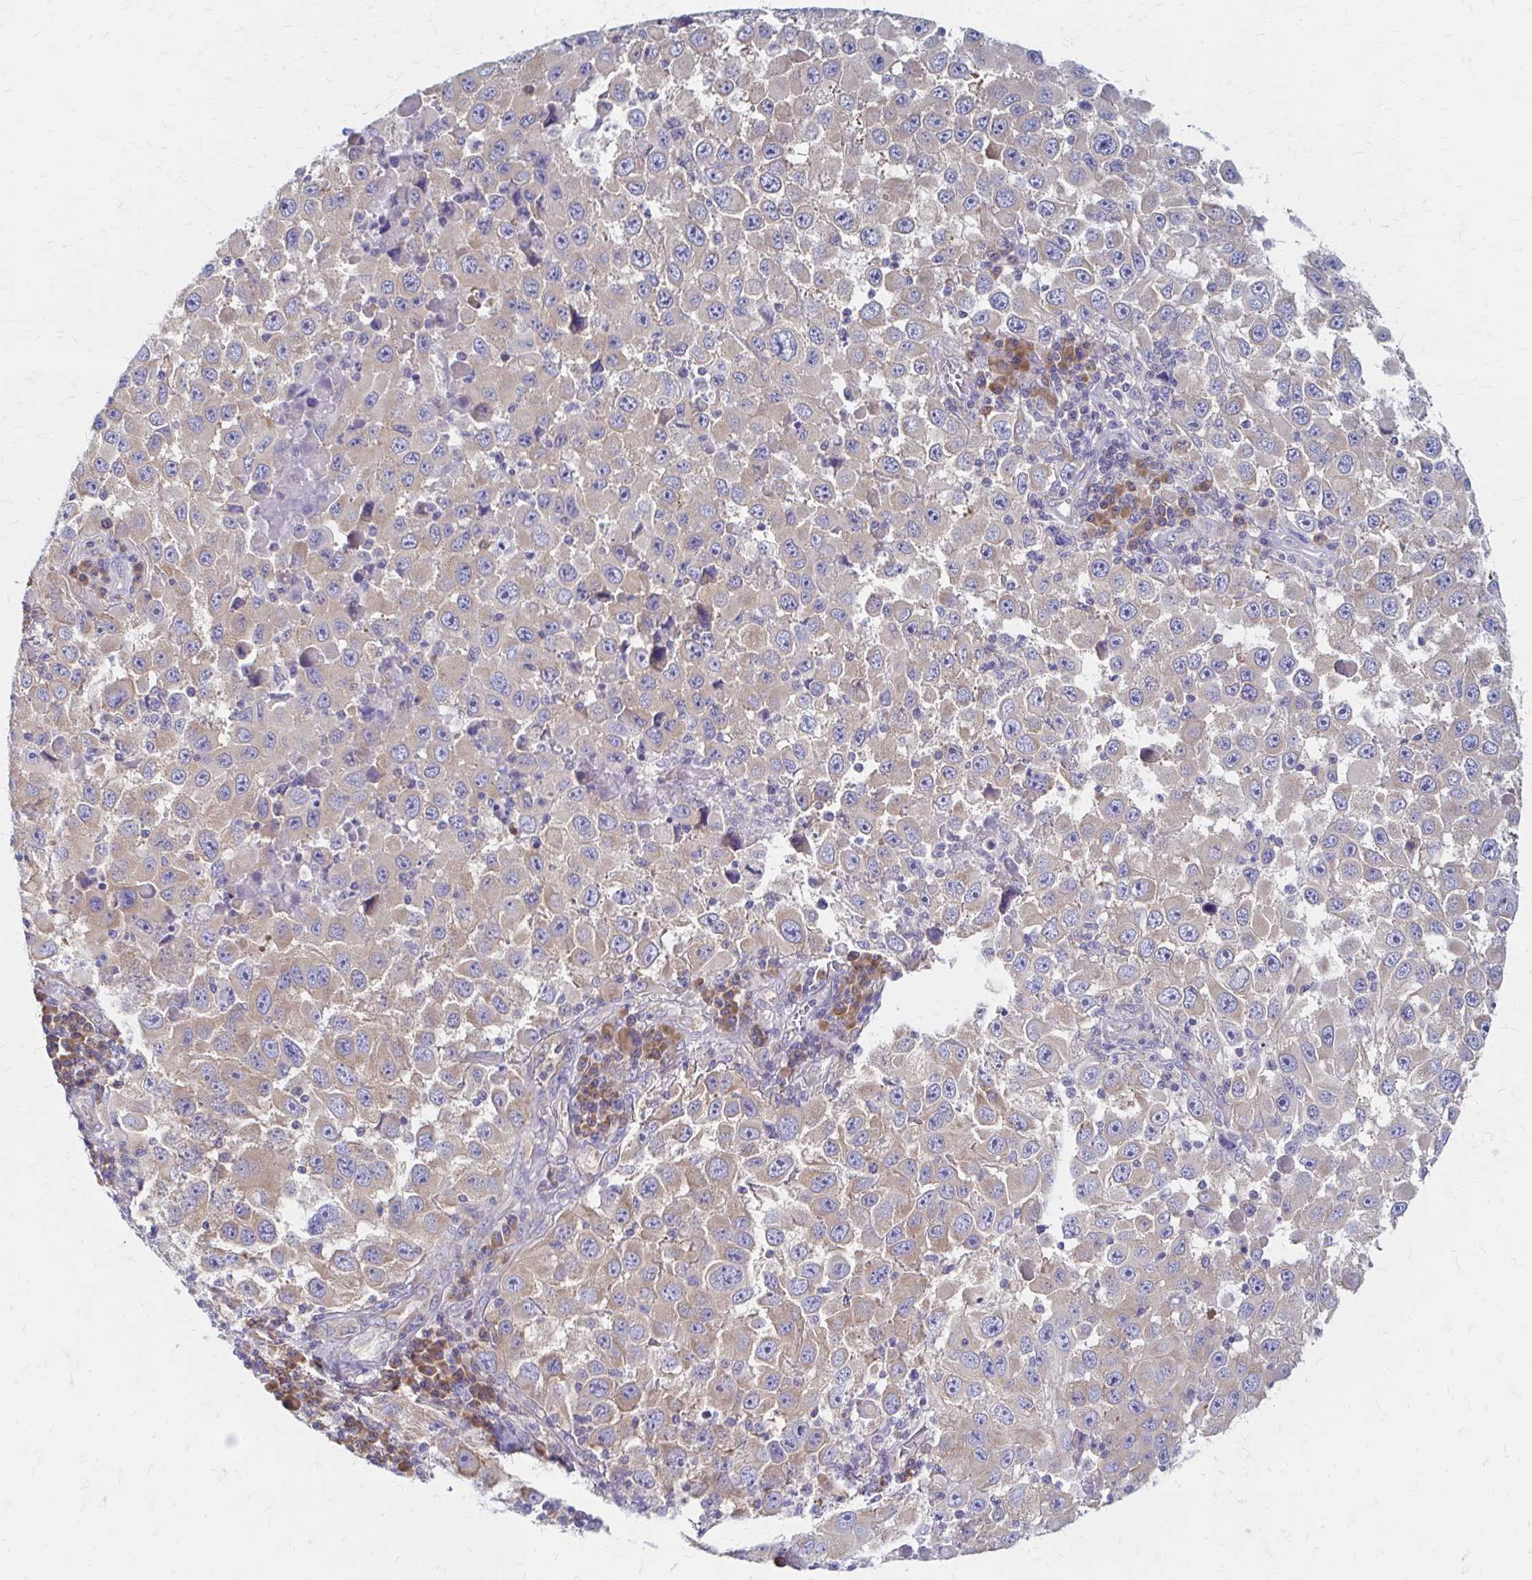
{"staining": {"intensity": "weak", "quantity": "<25%", "location": "cytoplasmic/membranous"}, "tissue": "melanoma", "cell_type": "Tumor cells", "image_type": "cancer", "snomed": [{"axis": "morphology", "description": "Malignant melanoma, Metastatic site"}, {"axis": "topography", "description": "Lymph node"}], "caption": "Human malignant melanoma (metastatic site) stained for a protein using immunohistochemistry (IHC) reveals no positivity in tumor cells.", "gene": "RPL27A", "patient": {"sex": "female", "age": 67}}